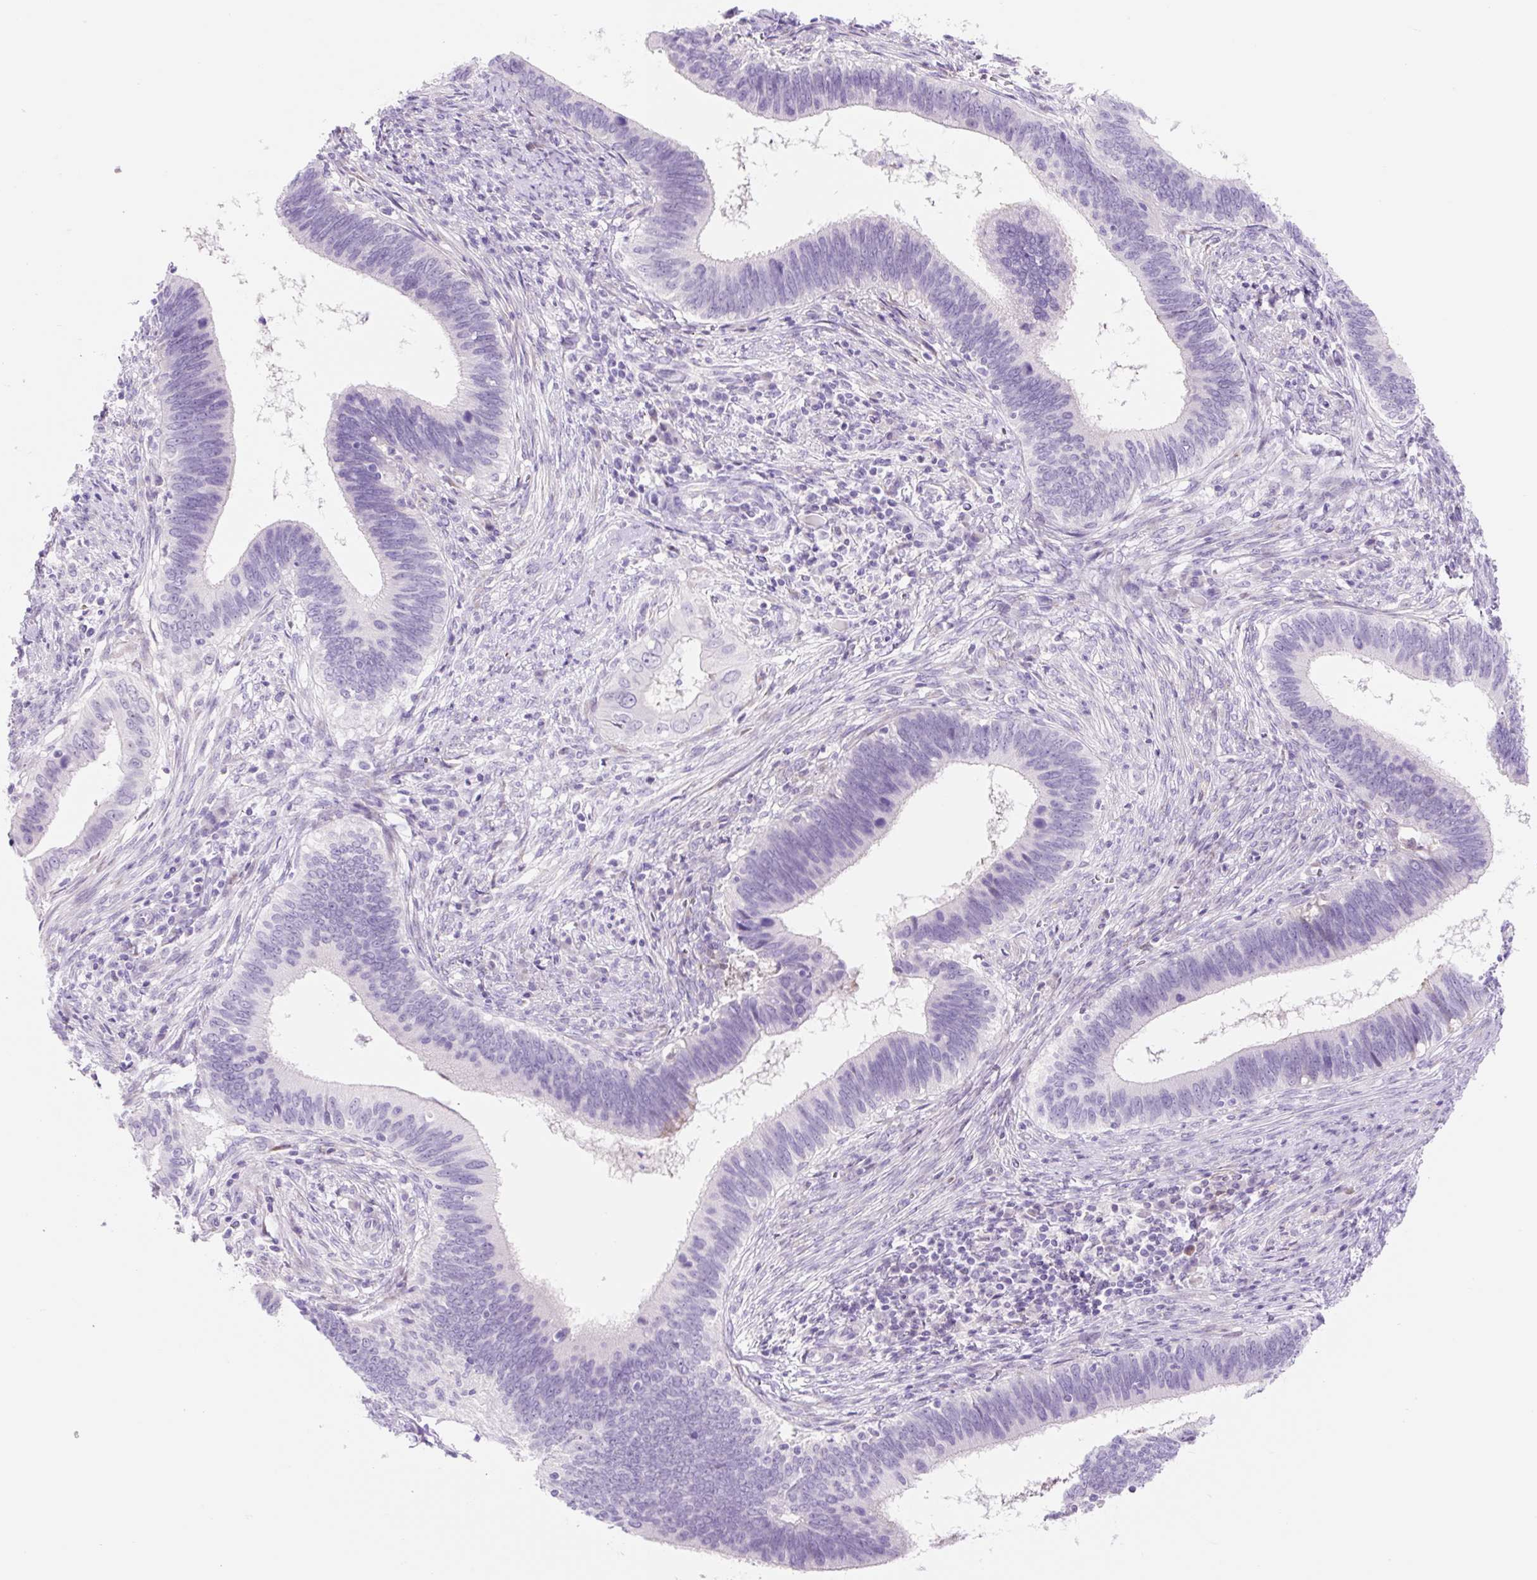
{"staining": {"intensity": "negative", "quantity": "none", "location": "none"}, "tissue": "cervical cancer", "cell_type": "Tumor cells", "image_type": "cancer", "snomed": [{"axis": "morphology", "description": "Adenocarcinoma, NOS"}, {"axis": "topography", "description": "Cervix"}], "caption": "The image displays no staining of tumor cells in cervical cancer.", "gene": "ZNF121", "patient": {"sex": "female", "age": 42}}